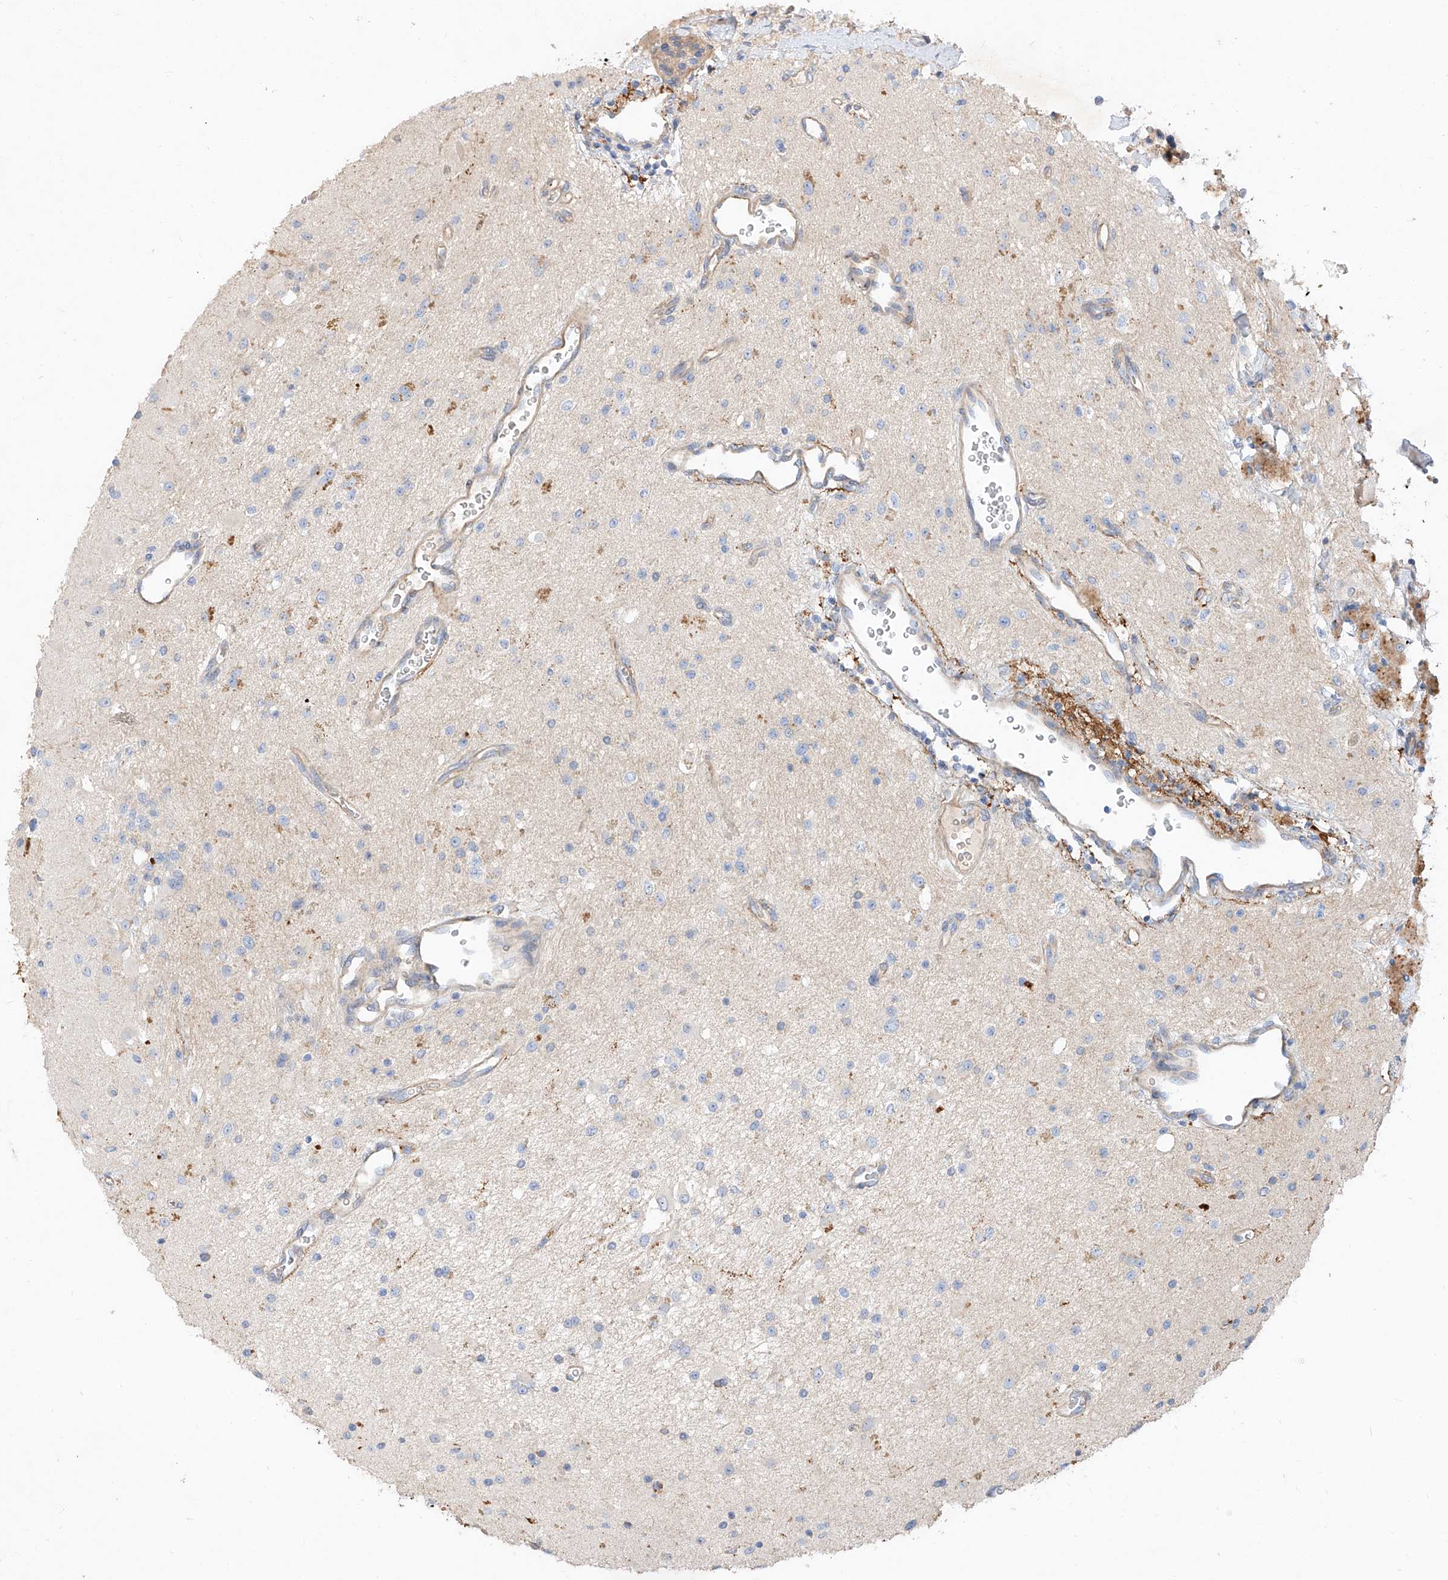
{"staining": {"intensity": "negative", "quantity": "none", "location": "none"}, "tissue": "glioma", "cell_type": "Tumor cells", "image_type": "cancer", "snomed": [{"axis": "morphology", "description": "Glioma, malignant, High grade"}, {"axis": "topography", "description": "Brain"}], "caption": "There is no significant expression in tumor cells of glioma.", "gene": "DIRAS3", "patient": {"sex": "male", "age": 34}}